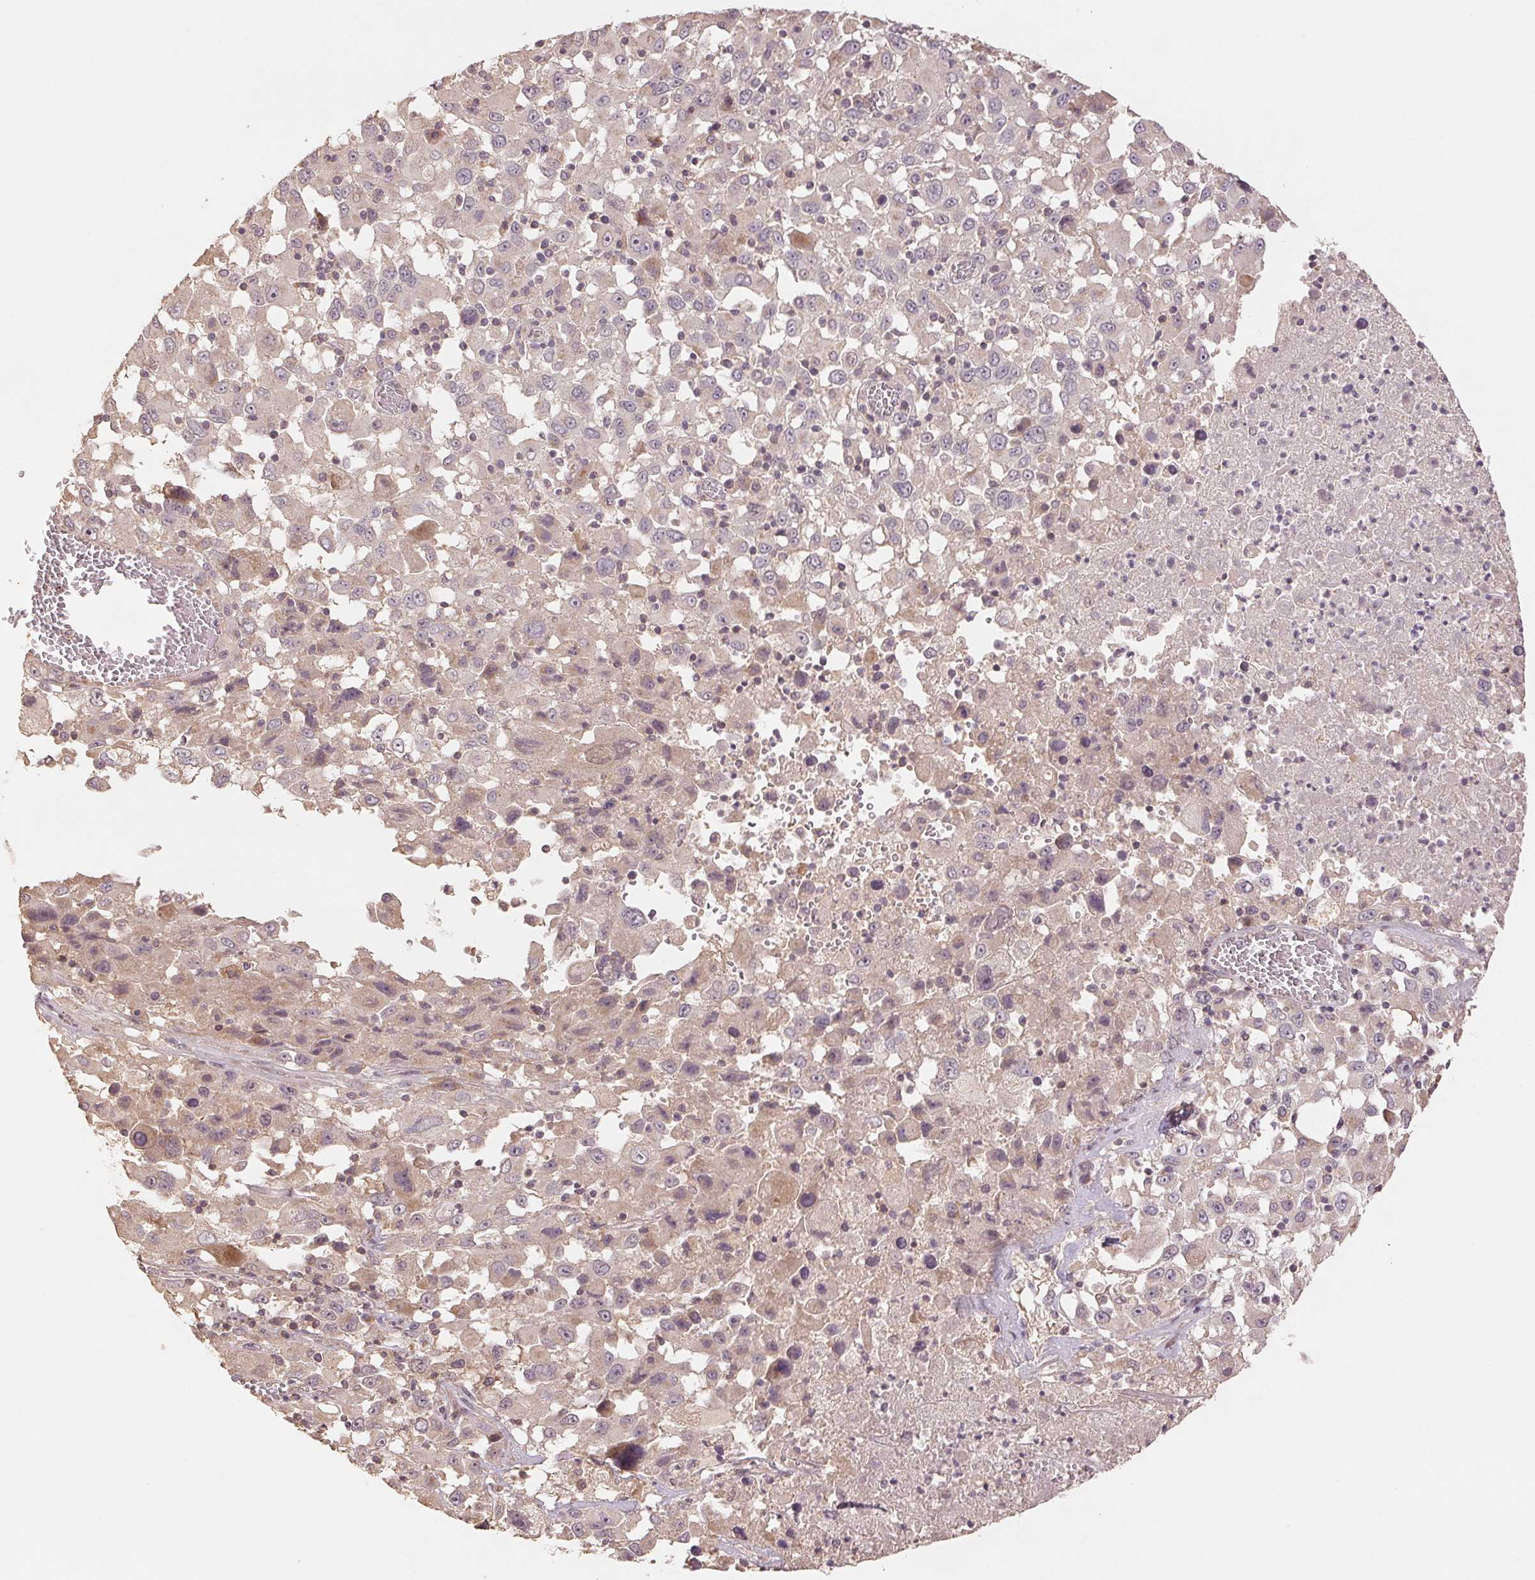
{"staining": {"intensity": "negative", "quantity": "none", "location": "none"}, "tissue": "melanoma", "cell_type": "Tumor cells", "image_type": "cancer", "snomed": [{"axis": "morphology", "description": "Malignant melanoma, Metastatic site"}, {"axis": "topography", "description": "Soft tissue"}], "caption": "Immunohistochemistry (IHC) of malignant melanoma (metastatic site) displays no positivity in tumor cells.", "gene": "COX14", "patient": {"sex": "male", "age": 50}}